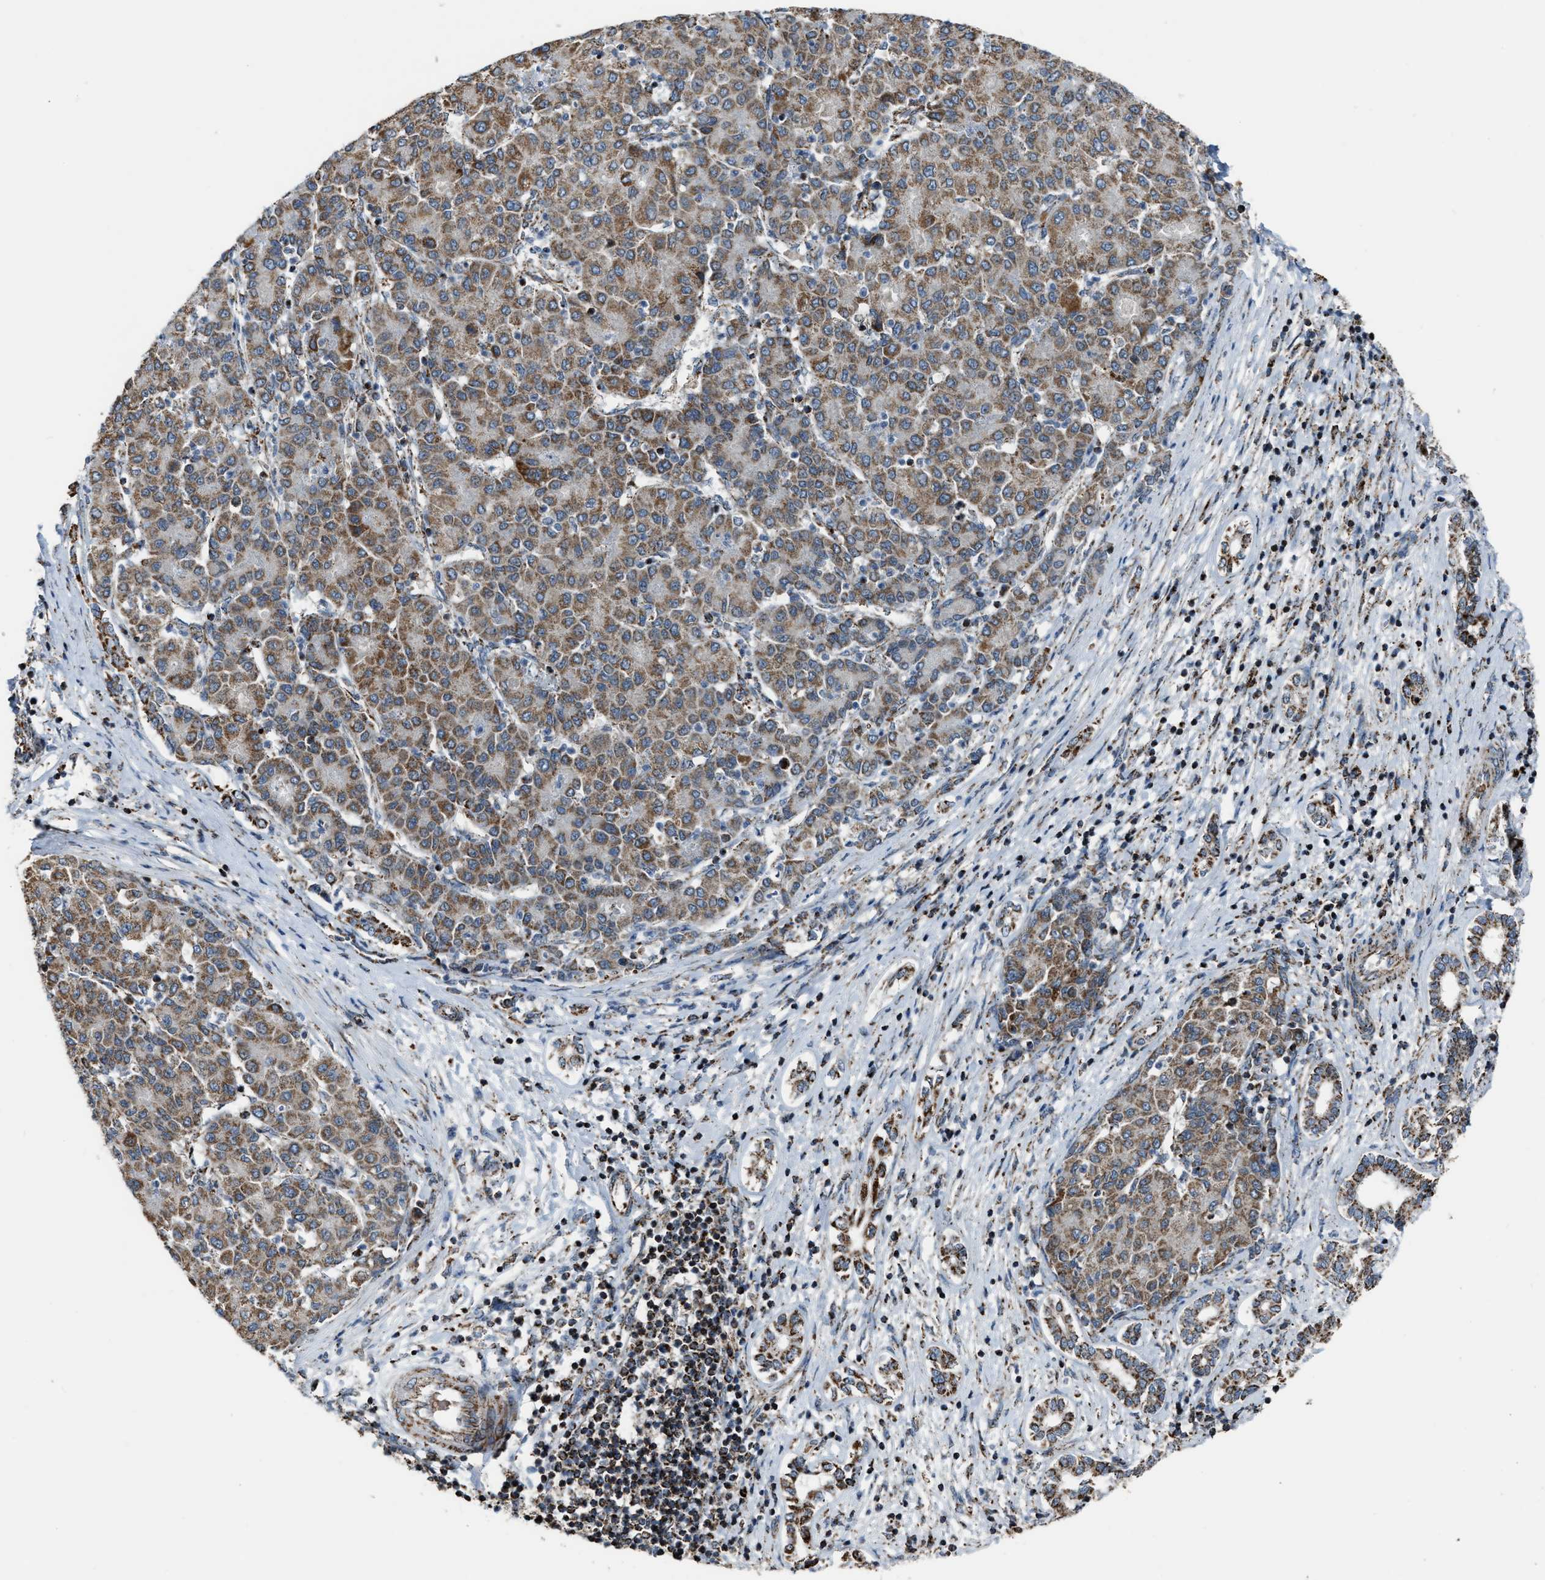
{"staining": {"intensity": "moderate", "quantity": "25%-75%", "location": "cytoplasmic/membranous"}, "tissue": "liver cancer", "cell_type": "Tumor cells", "image_type": "cancer", "snomed": [{"axis": "morphology", "description": "Carcinoma, Hepatocellular, NOS"}, {"axis": "topography", "description": "Liver"}], "caption": "Protein staining demonstrates moderate cytoplasmic/membranous staining in approximately 25%-75% of tumor cells in liver hepatocellular carcinoma.", "gene": "CHN2", "patient": {"sex": "male", "age": 65}}